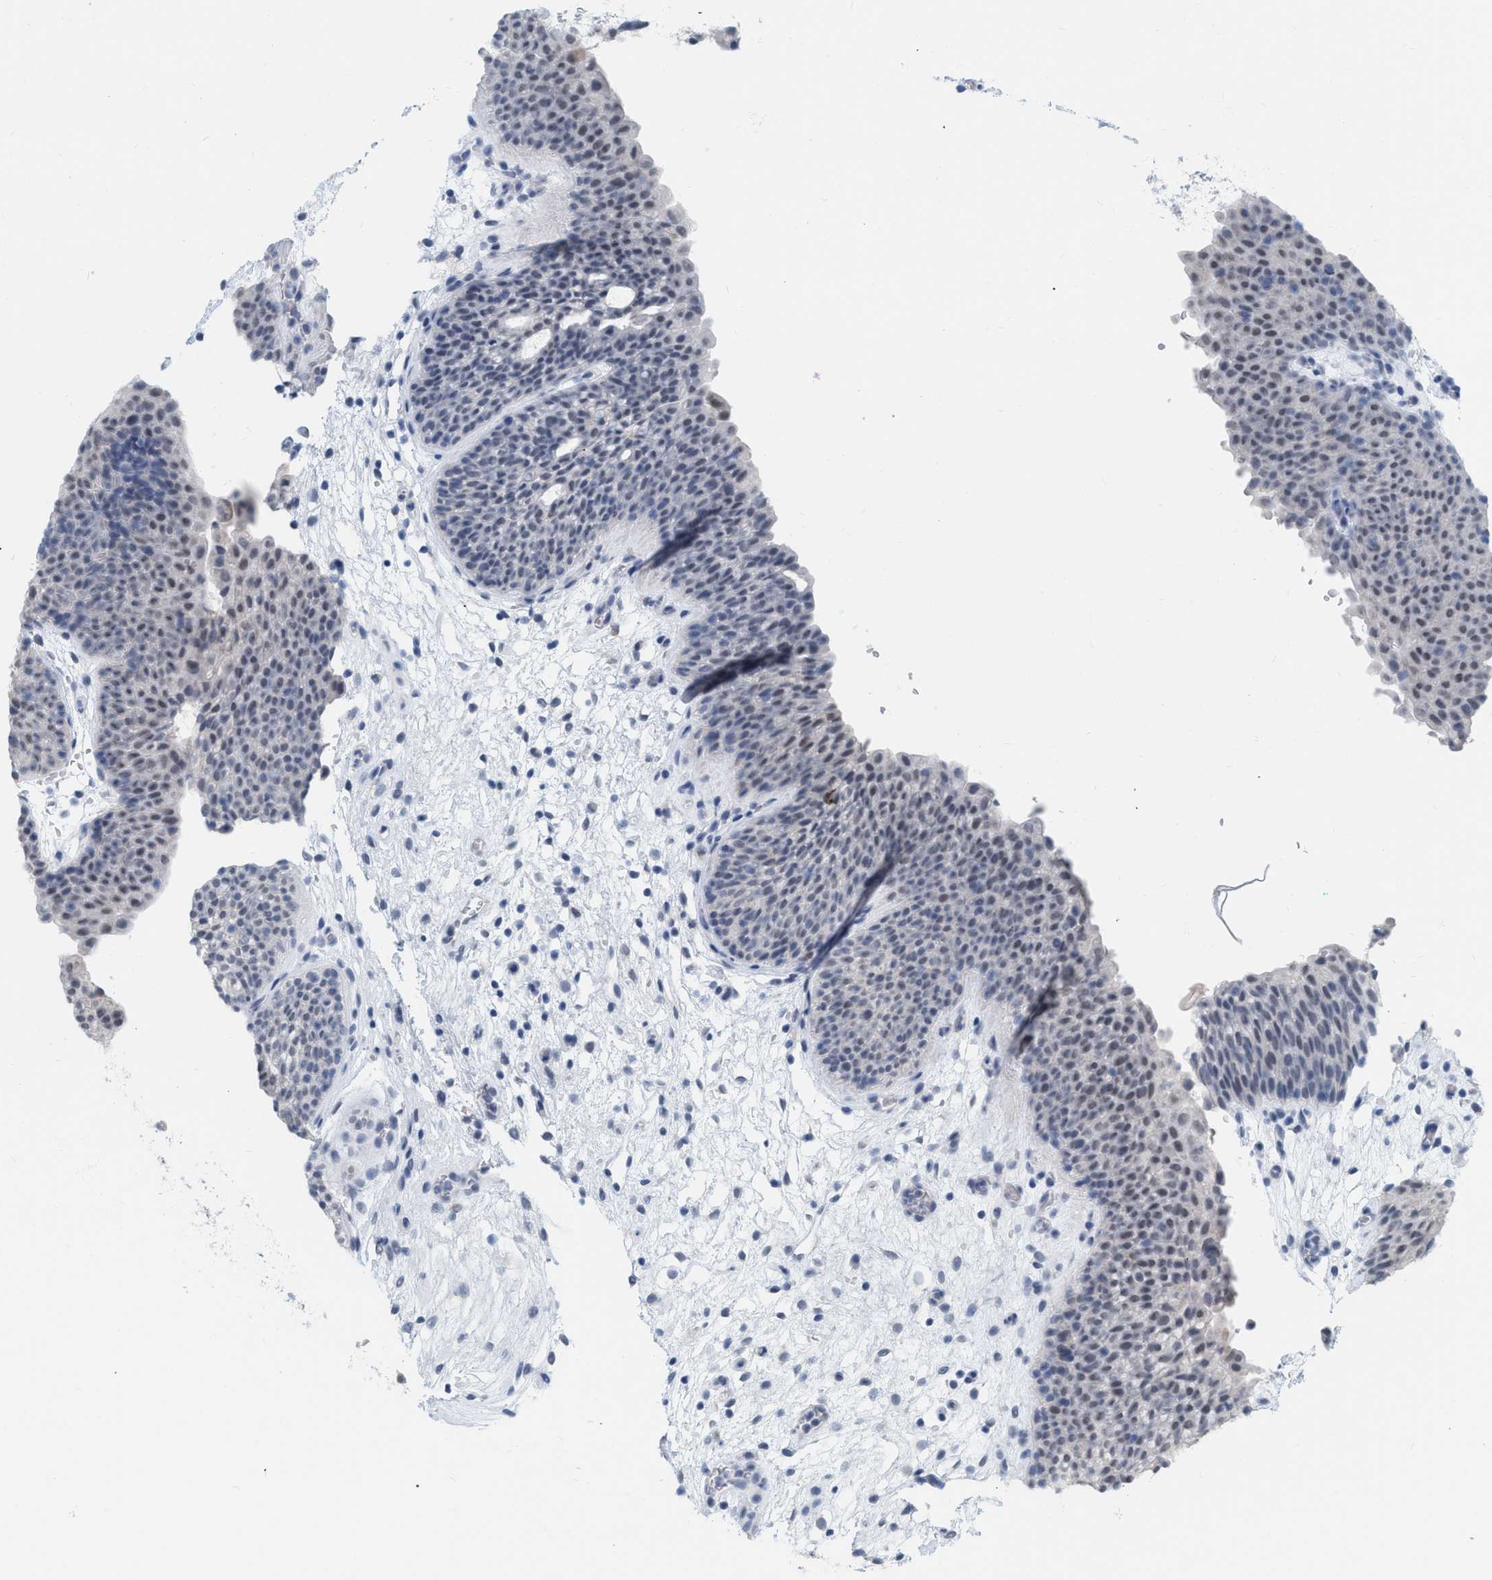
{"staining": {"intensity": "weak", "quantity": "25%-75%", "location": "nuclear"}, "tissue": "urinary bladder", "cell_type": "Urothelial cells", "image_type": "normal", "snomed": [{"axis": "morphology", "description": "Normal tissue, NOS"}, {"axis": "topography", "description": "Urinary bladder"}], "caption": "Urinary bladder stained with IHC reveals weak nuclear staining in approximately 25%-75% of urothelial cells. Immunohistochemistry (ihc) stains the protein in brown and the nuclei are stained blue.", "gene": "XIRP1", "patient": {"sex": "male", "age": 37}}